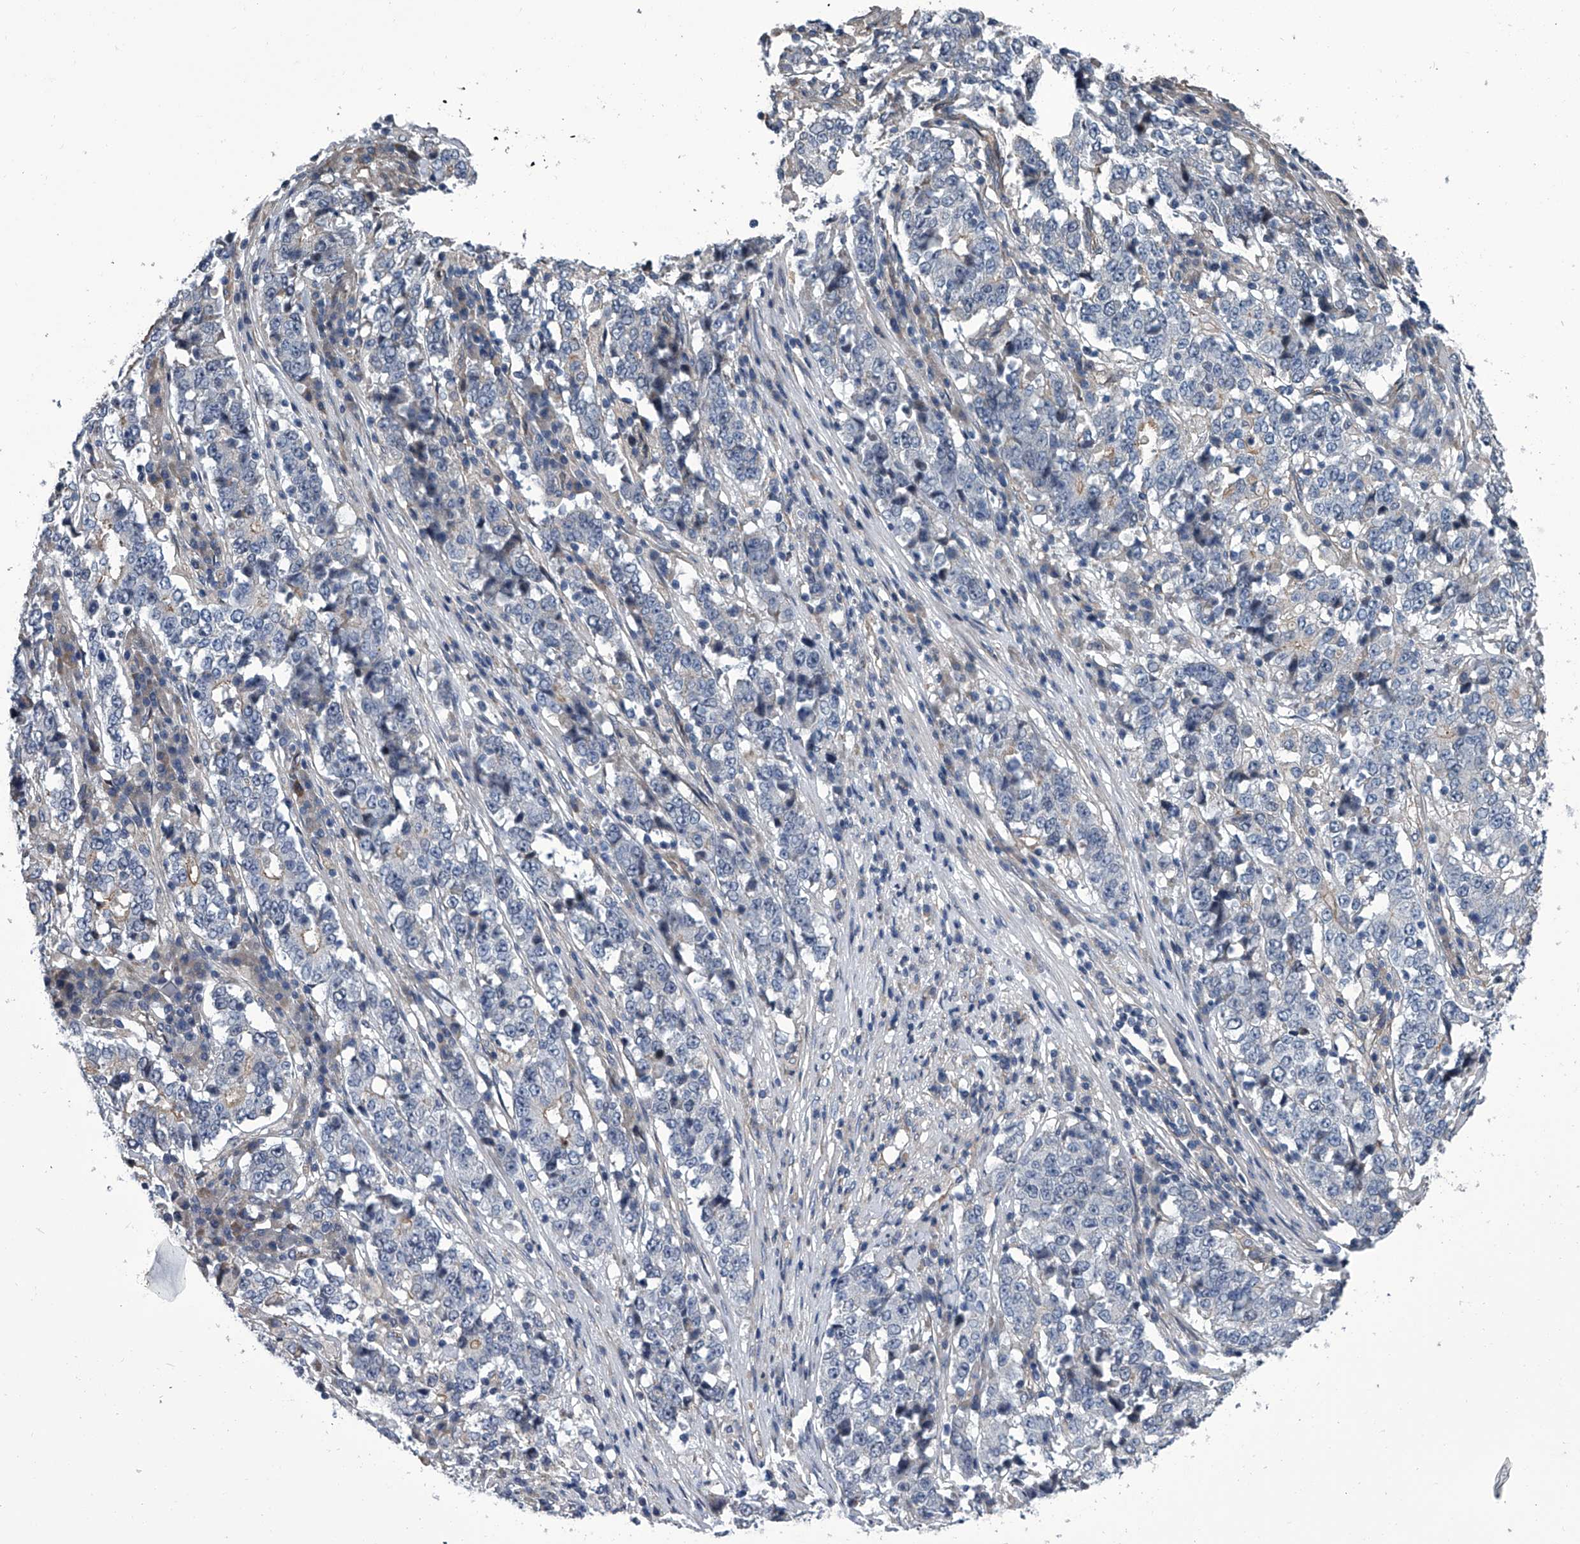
{"staining": {"intensity": "negative", "quantity": "none", "location": "none"}, "tissue": "stomach cancer", "cell_type": "Tumor cells", "image_type": "cancer", "snomed": [{"axis": "morphology", "description": "Adenocarcinoma, NOS"}, {"axis": "topography", "description": "Stomach"}], "caption": "Image shows no significant protein expression in tumor cells of adenocarcinoma (stomach).", "gene": "ABCG1", "patient": {"sex": "male", "age": 59}}